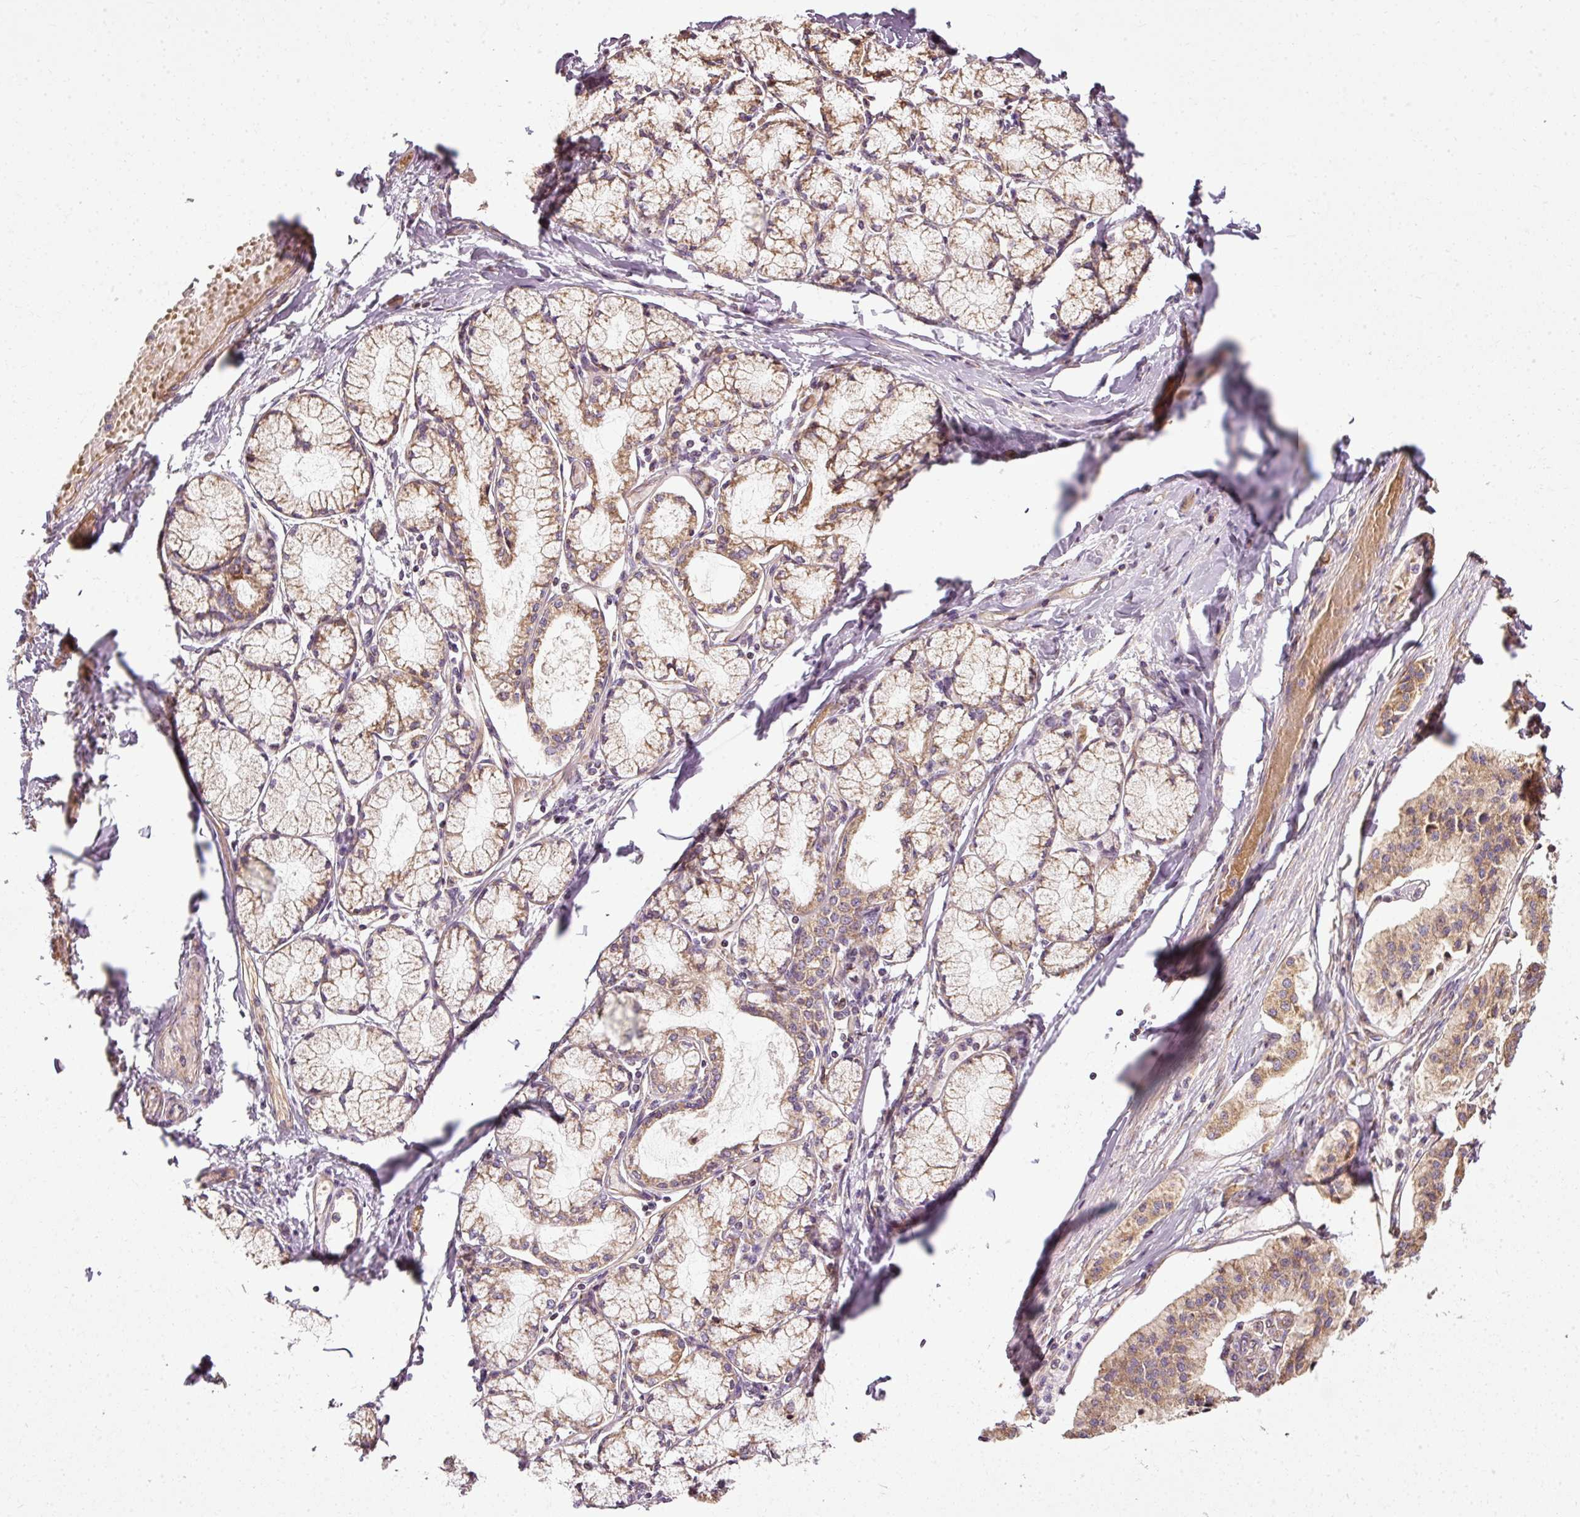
{"staining": {"intensity": "weak", "quantity": ">75%", "location": "cytoplasmic/membranous"}, "tissue": "pancreatic cancer", "cell_type": "Tumor cells", "image_type": "cancer", "snomed": [{"axis": "morphology", "description": "Adenocarcinoma, NOS"}, {"axis": "topography", "description": "Pancreas"}], "caption": "Pancreatic adenocarcinoma was stained to show a protein in brown. There is low levels of weak cytoplasmic/membranous expression in about >75% of tumor cells. (Brightfield microscopy of DAB IHC at high magnification).", "gene": "ISCU", "patient": {"sex": "female", "age": 50}}